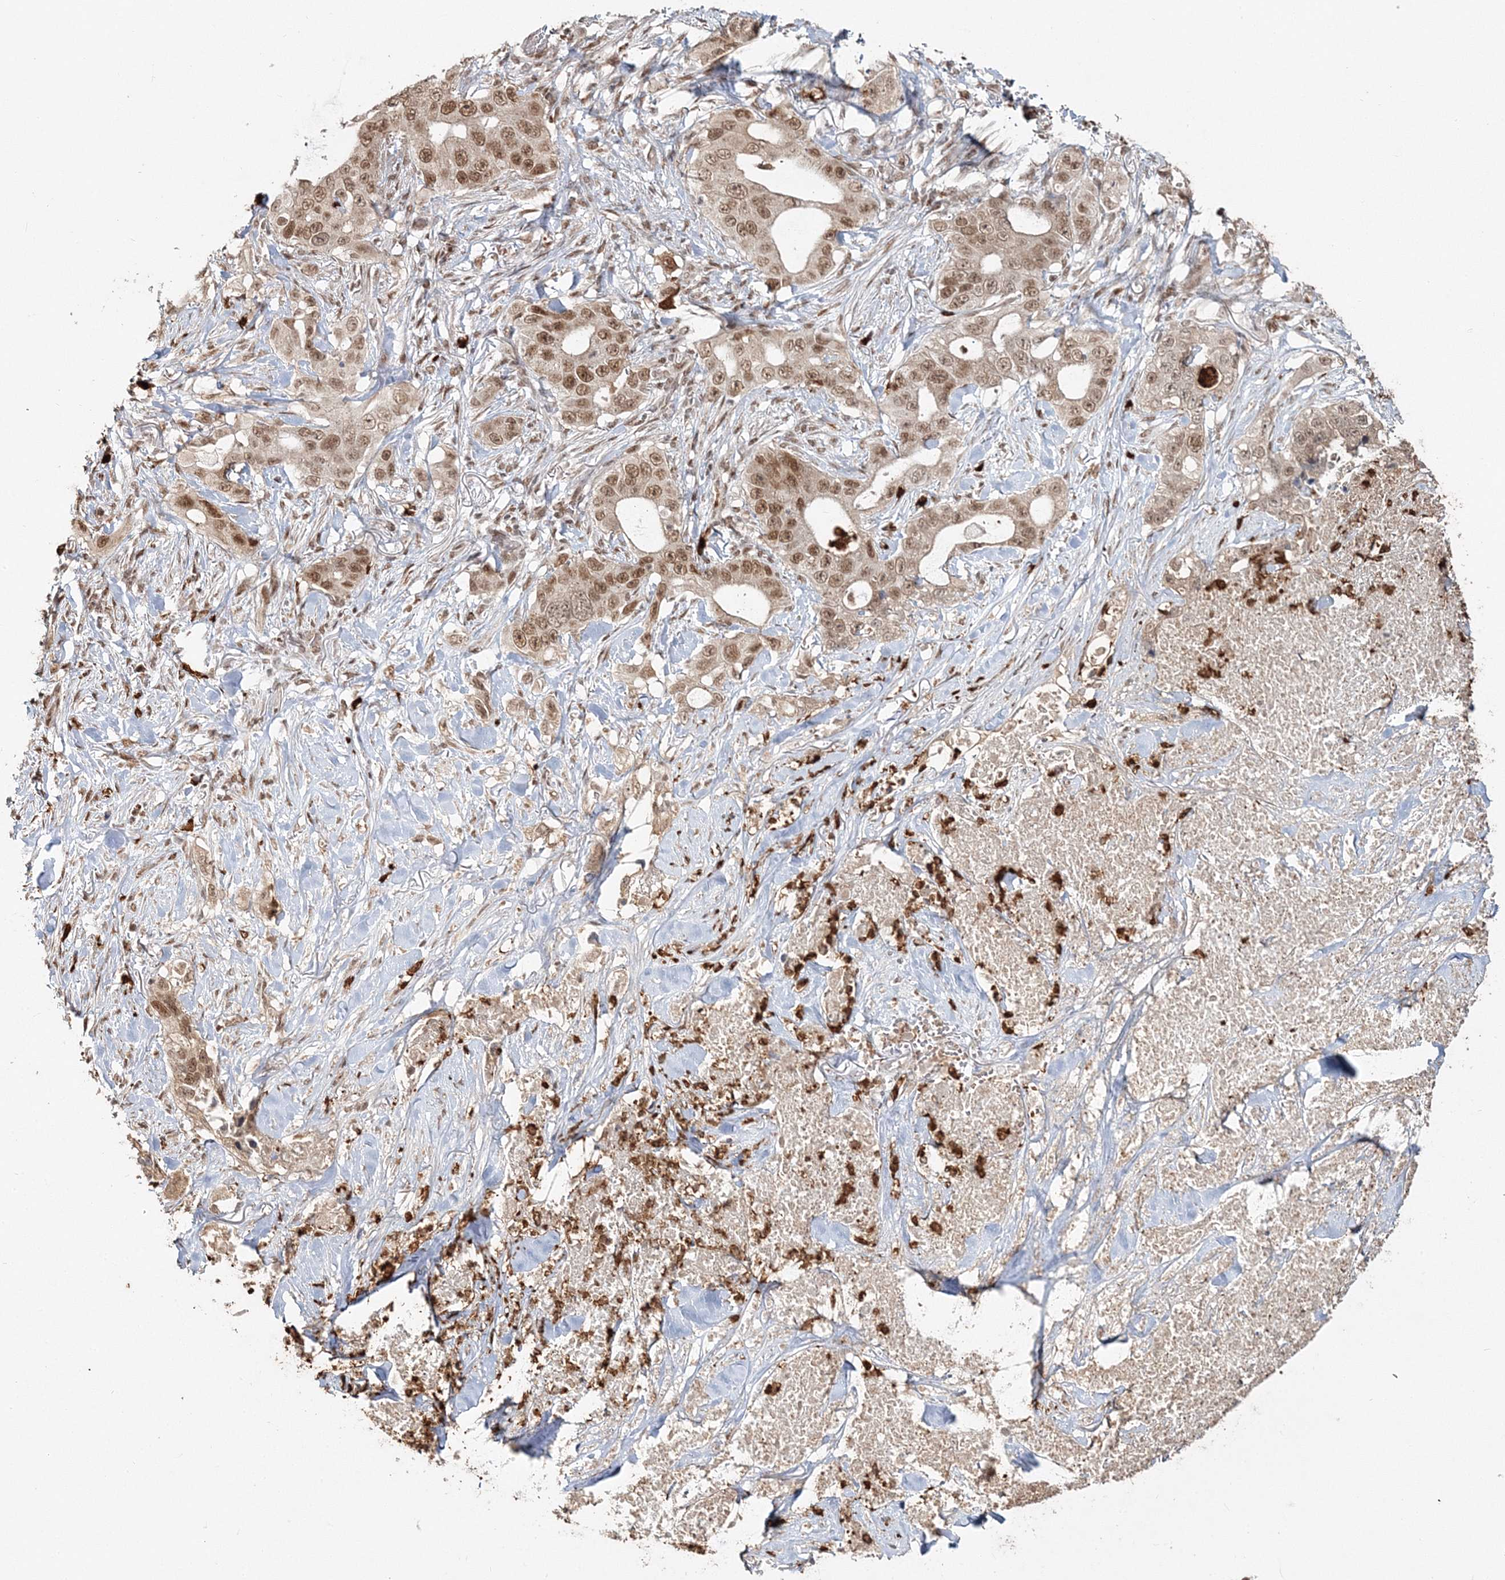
{"staining": {"intensity": "moderate", "quantity": ">75%", "location": "nuclear"}, "tissue": "lung cancer", "cell_type": "Tumor cells", "image_type": "cancer", "snomed": [{"axis": "morphology", "description": "Adenocarcinoma, NOS"}, {"axis": "topography", "description": "Lung"}], "caption": "Adenocarcinoma (lung) was stained to show a protein in brown. There is medium levels of moderate nuclear staining in approximately >75% of tumor cells.", "gene": "QRICH1", "patient": {"sex": "female", "age": 51}}